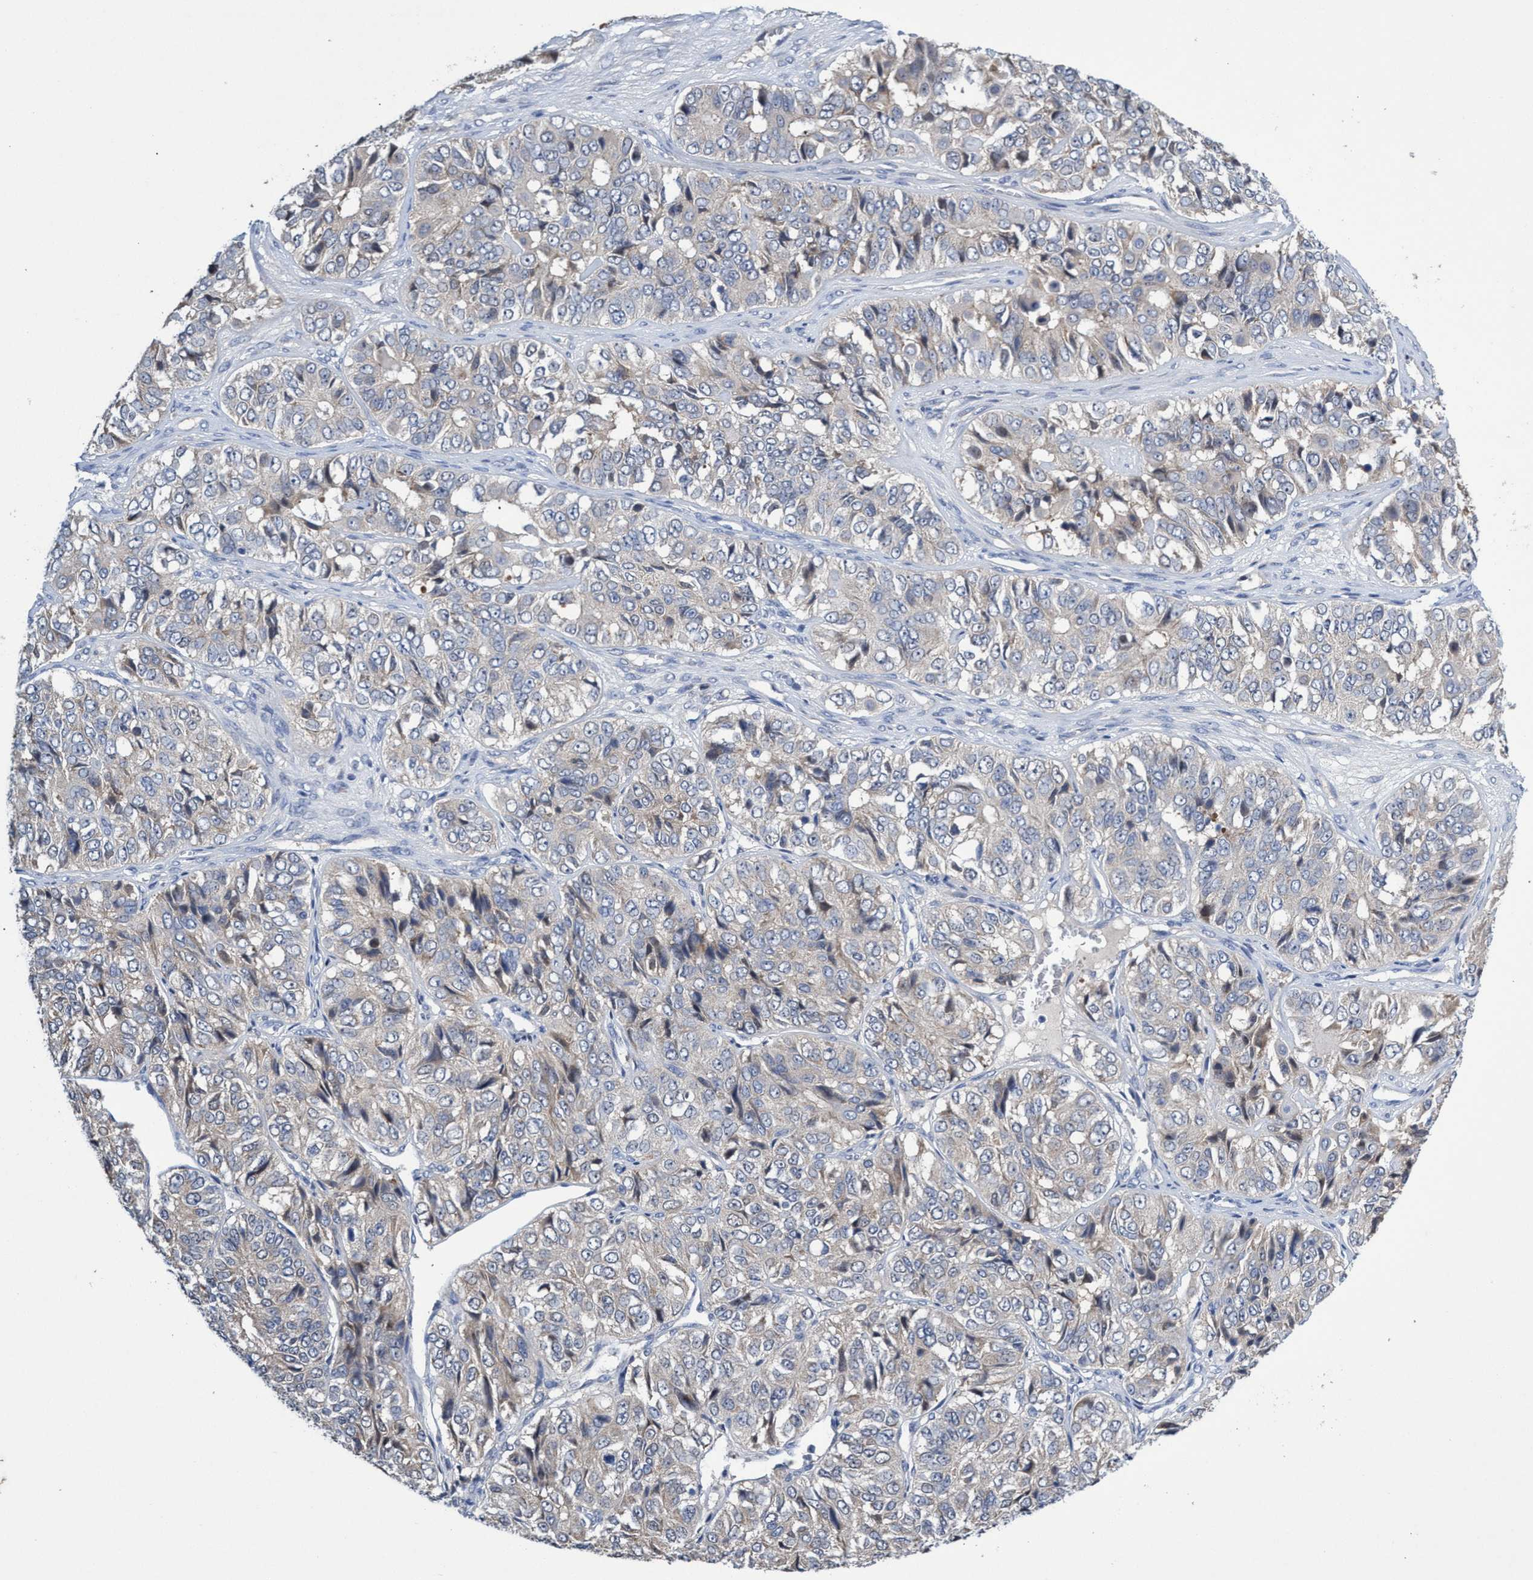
{"staining": {"intensity": "weak", "quantity": "<25%", "location": "cytoplasmic/membranous"}, "tissue": "ovarian cancer", "cell_type": "Tumor cells", "image_type": "cancer", "snomed": [{"axis": "morphology", "description": "Carcinoma, endometroid"}, {"axis": "topography", "description": "Ovary"}], "caption": "Immunohistochemistry of human ovarian cancer (endometroid carcinoma) demonstrates no staining in tumor cells.", "gene": "SVEP1", "patient": {"sex": "female", "age": 51}}